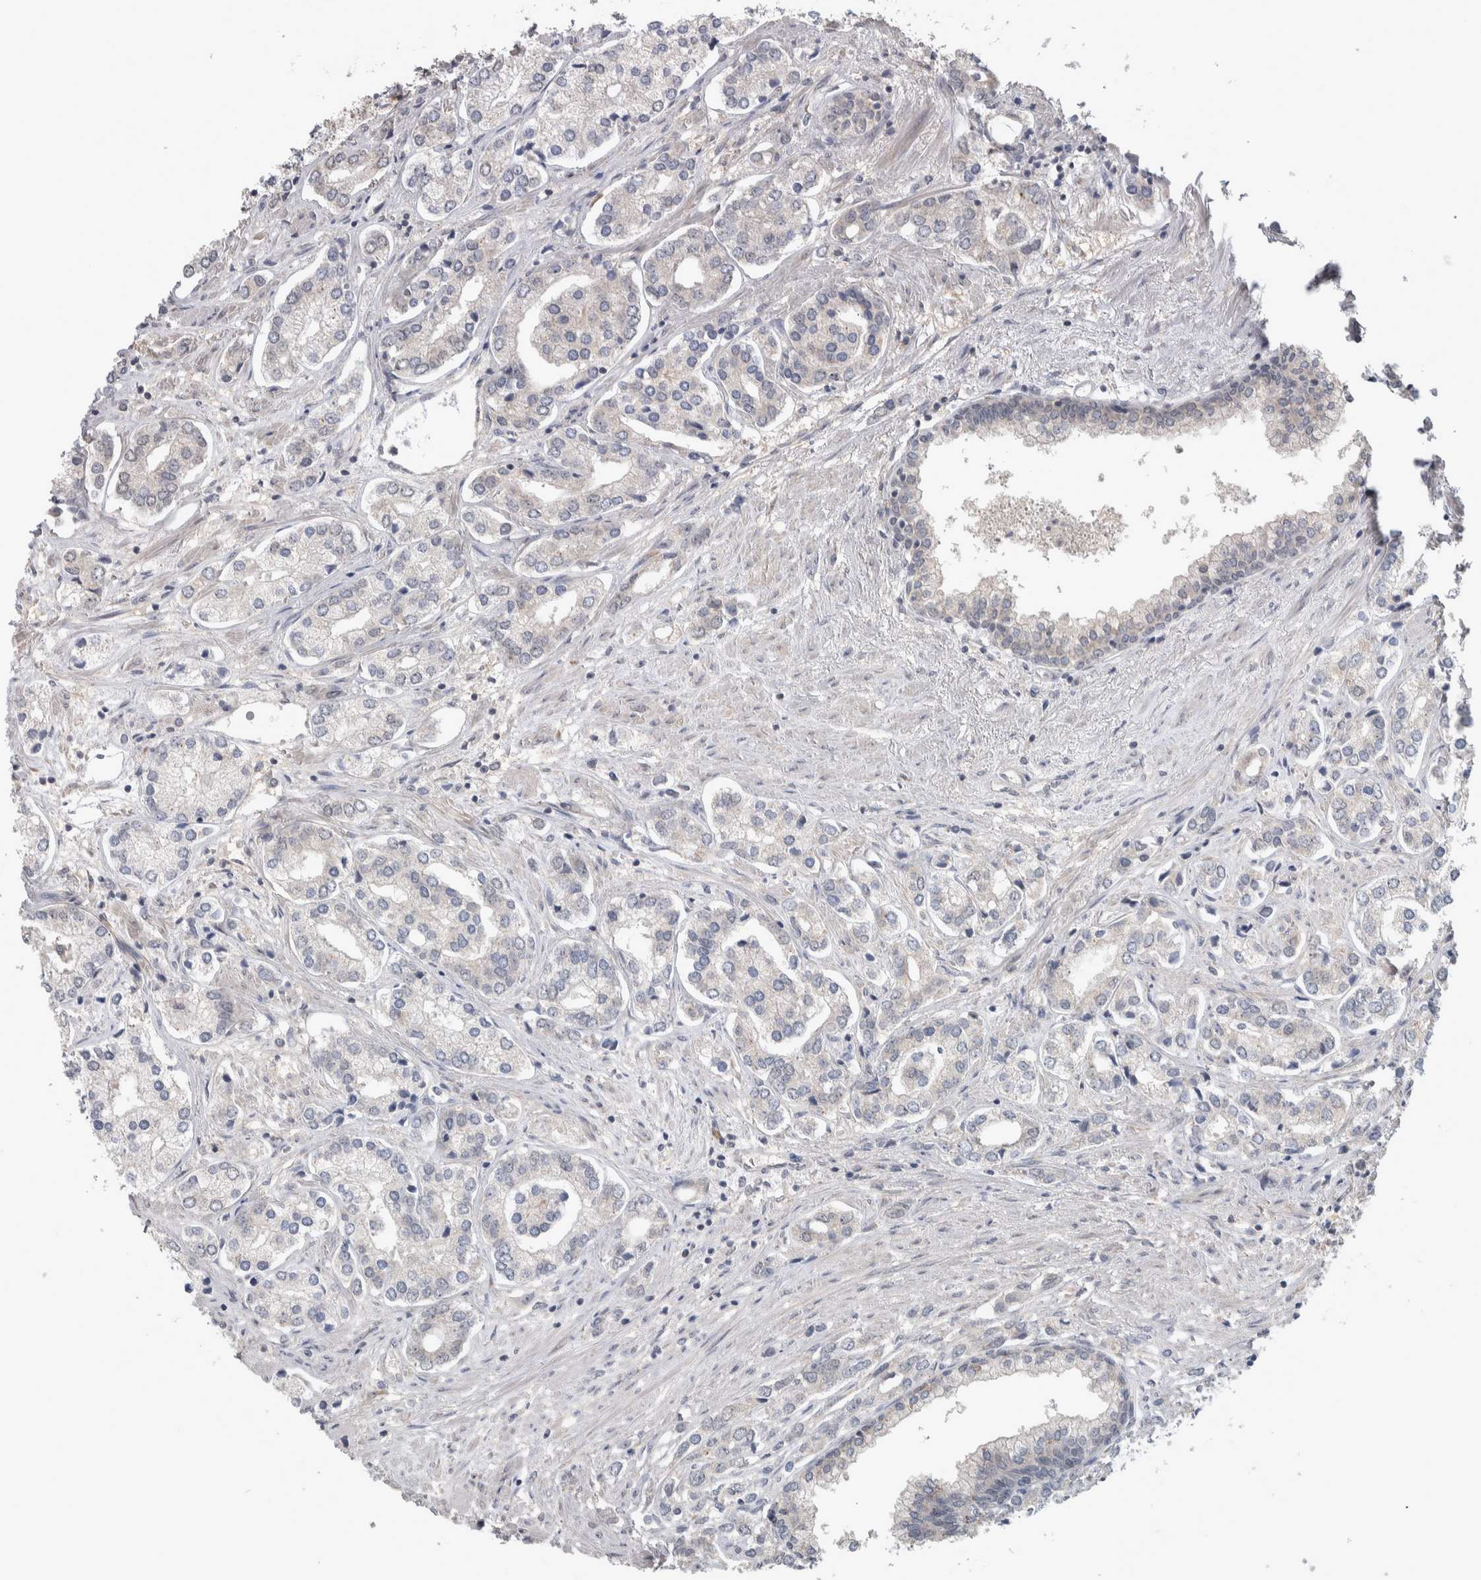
{"staining": {"intensity": "negative", "quantity": "none", "location": "none"}, "tissue": "prostate cancer", "cell_type": "Tumor cells", "image_type": "cancer", "snomed": [{"axis": "morphology", "description": "Adenocarcinoma, High grade"}, {"axis": "topography", "description": "Prostate"}], "caption": "This is an immunohistochemistry (IHC) image of human prostate cancer (high-grade adenocarcinoma). There is no positivity in tumor cells.", "gene": "CUL2", "patient": {"sex": "male", "age": 66}}